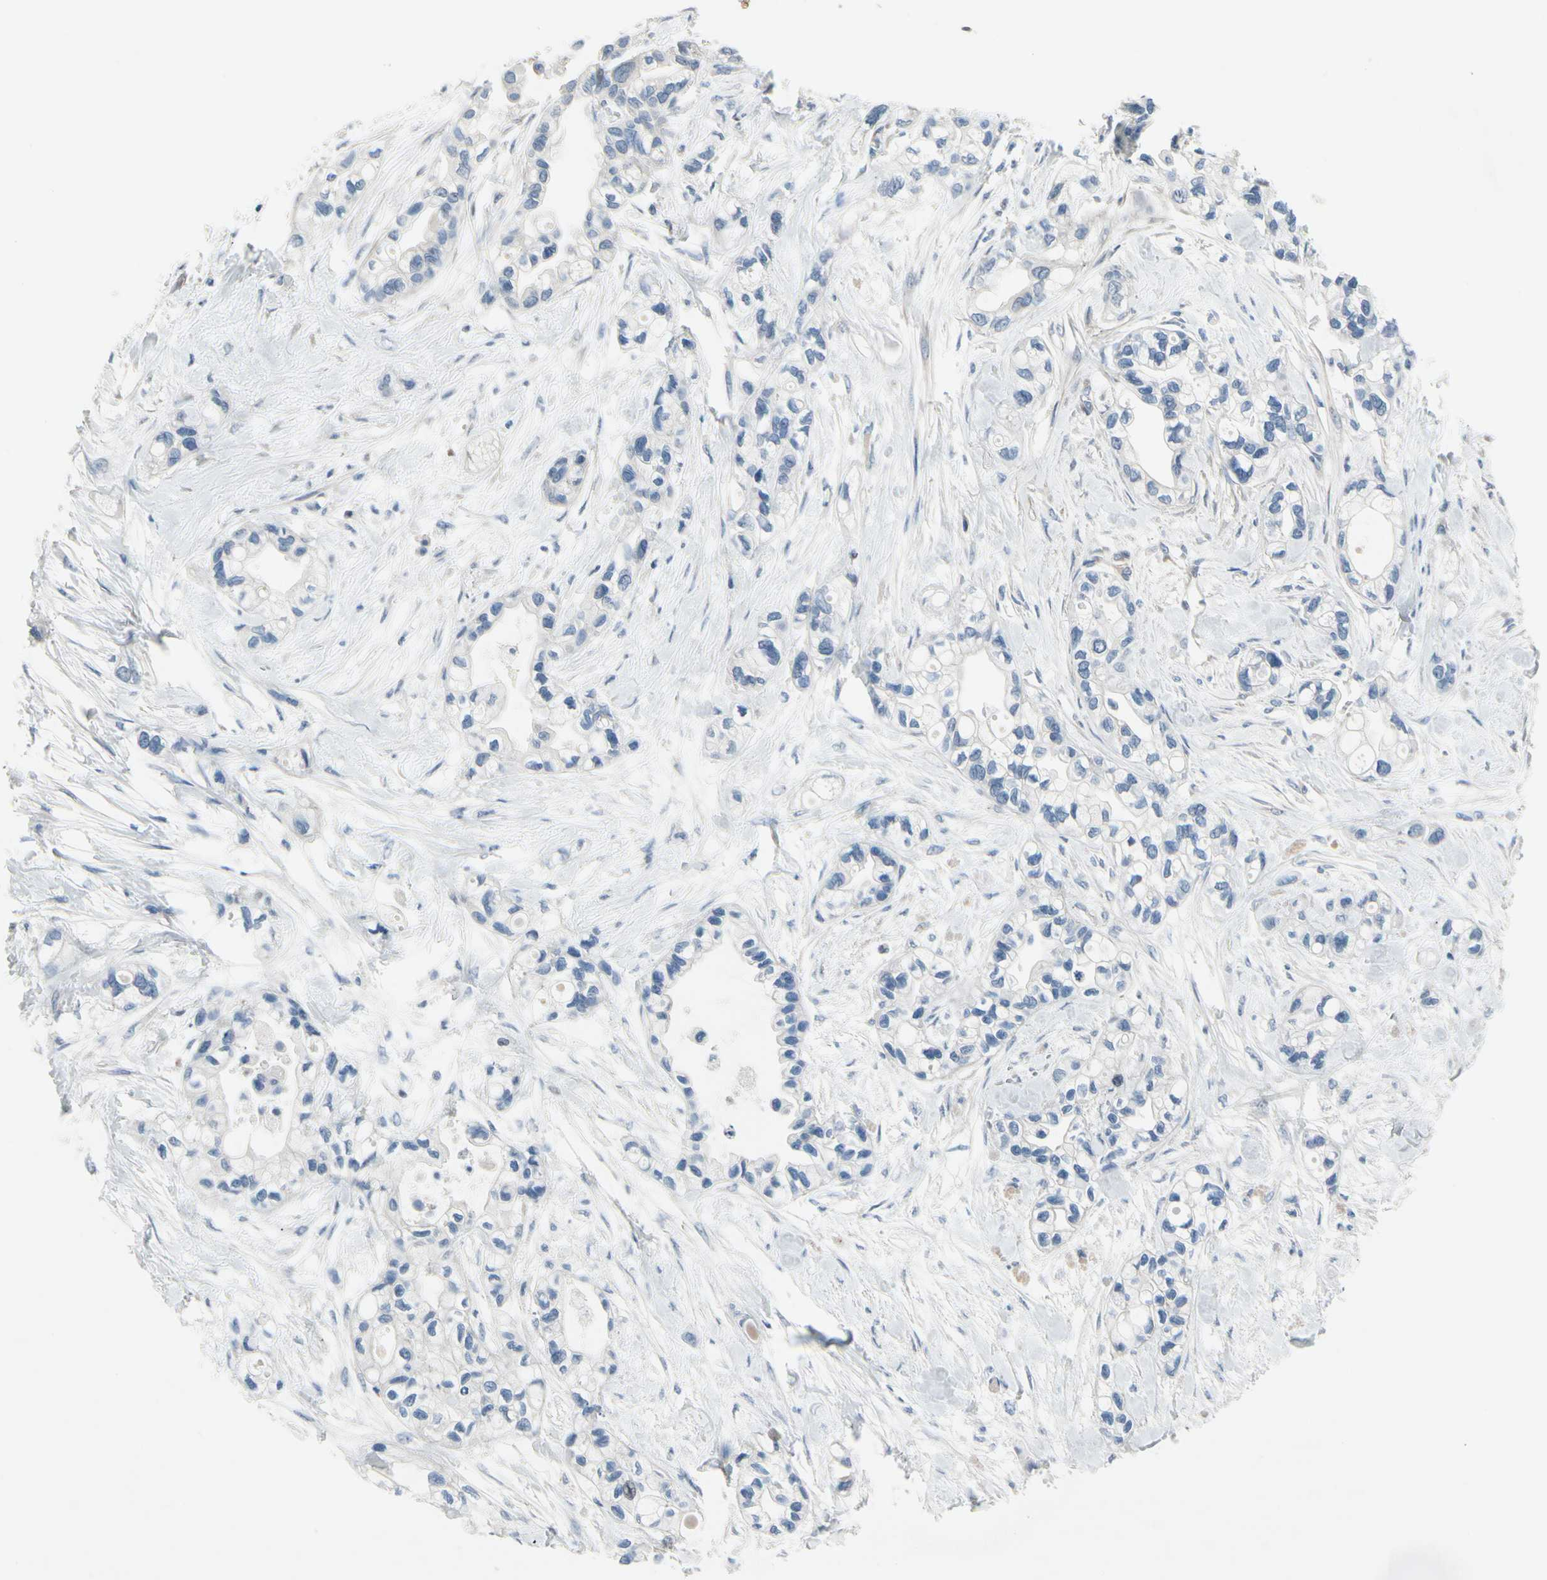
{"staining": {"intensity": "negative", "quantity": "none", "location": "none"}, "tissue": "pancreatic cancer", "cell_type": "Tumor cells", "image_type": "cancer", "snomed": [{"axis": "morphology", "description": "Adenocarcinoma, NOS"}, {"axis": "topography", "description": "Pancreas"}], "caption": "High power microscopy photomicrograph of an immunohistochemistry (IHC) photomicrograph of pancreatic cancer, revealing no significant staining in tumor cells. Brightfield microscopy of immunohistochemistry (IHC) stained with DAB (brown) and hematoxylin (blue), captured at high magnification.", "gene": "MAP2", "patient": {"sex": "female", "age": 77}}